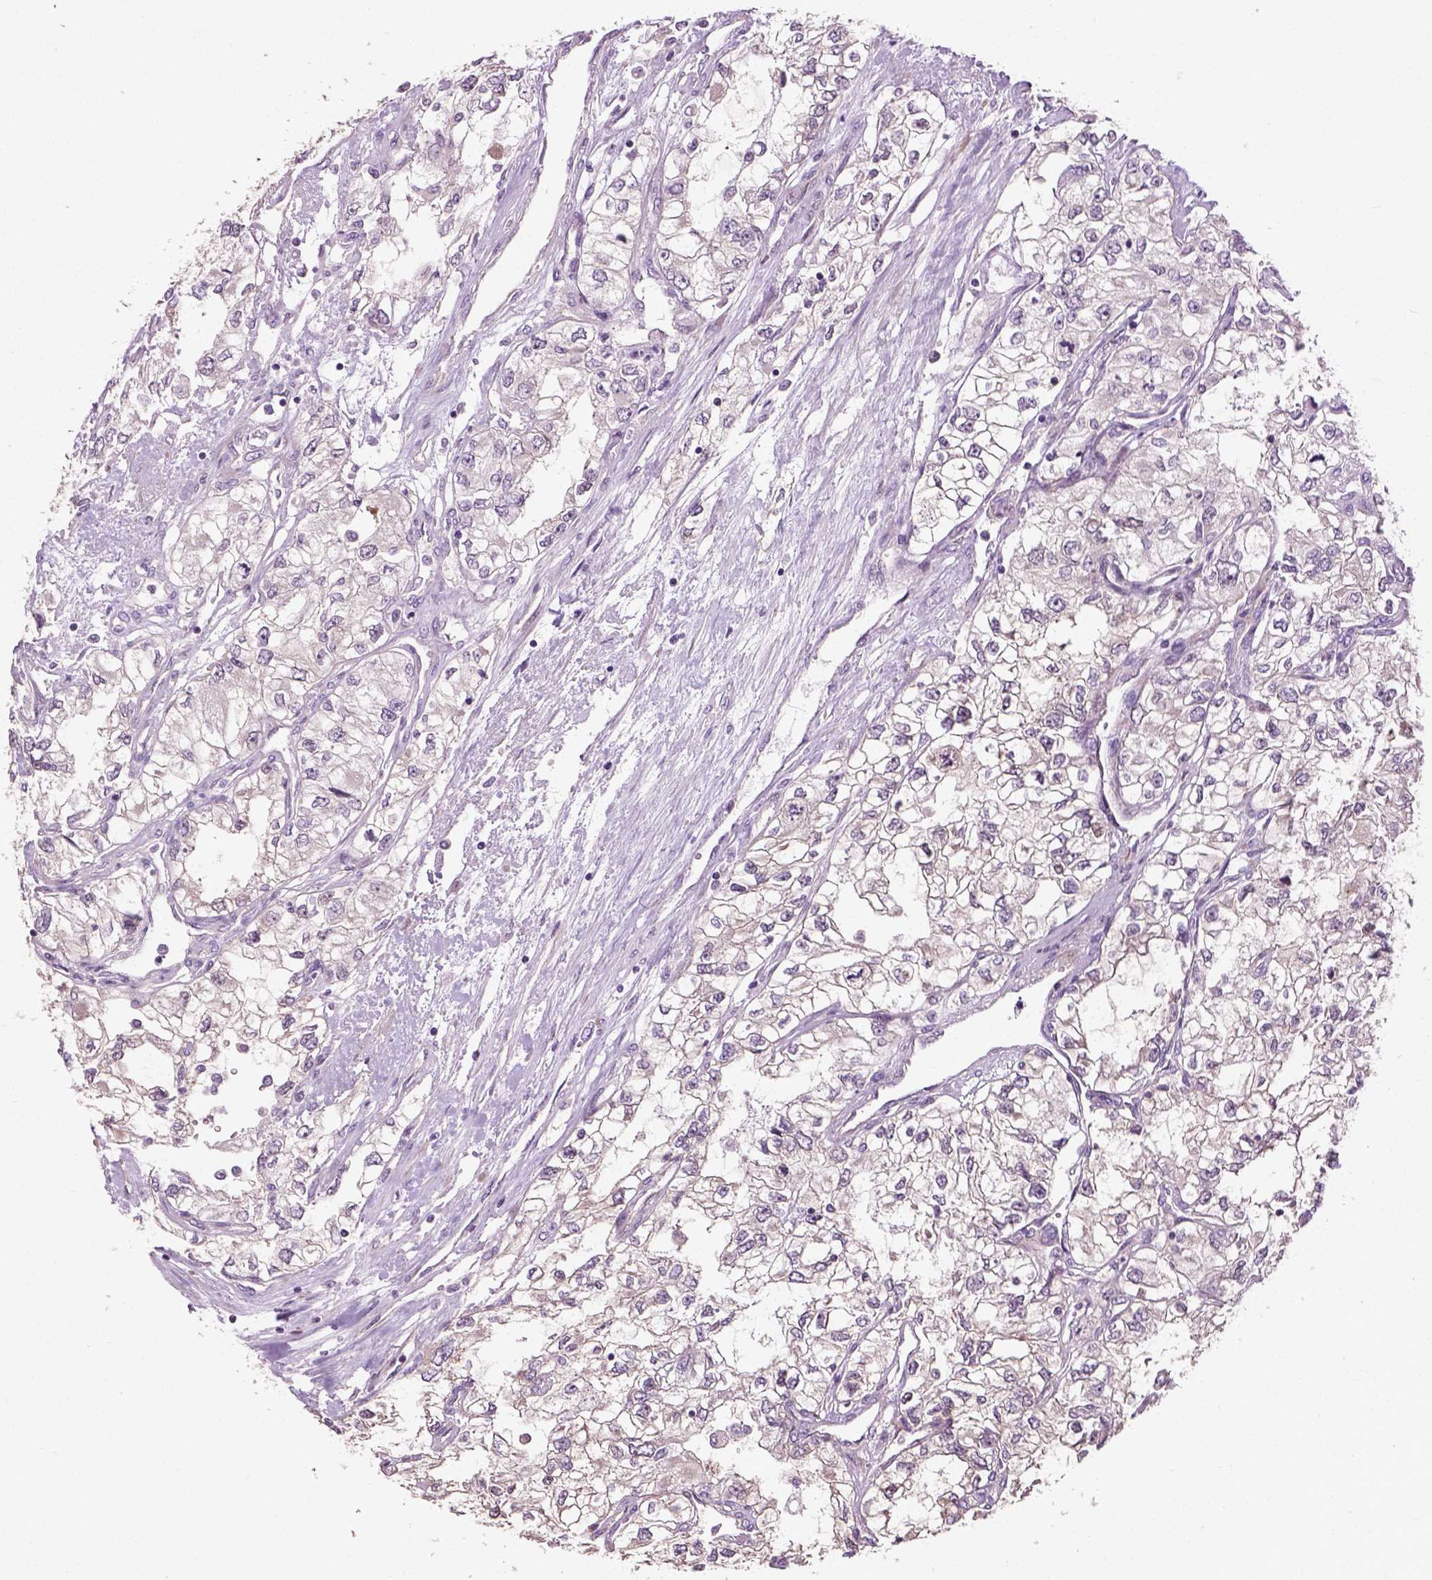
{"staining": {"intensity": "negative", "quantity": "none", "location": "none"}, "tissue": "renal cancer", "cell_type": "Tumor cells", "image_type": "cancer", "snomed": [{"axis": "morphology", "description": "Adenocarcinoma, NOS"}, {"axis": "topography", "description": "Kidney"}], "caption": "Protein analysis of renal cancer (adenocarcinoma) displays no significant expression in tumor cells.", "gene": "PKP3", "patient": {"sex": "female", "age": 59}}